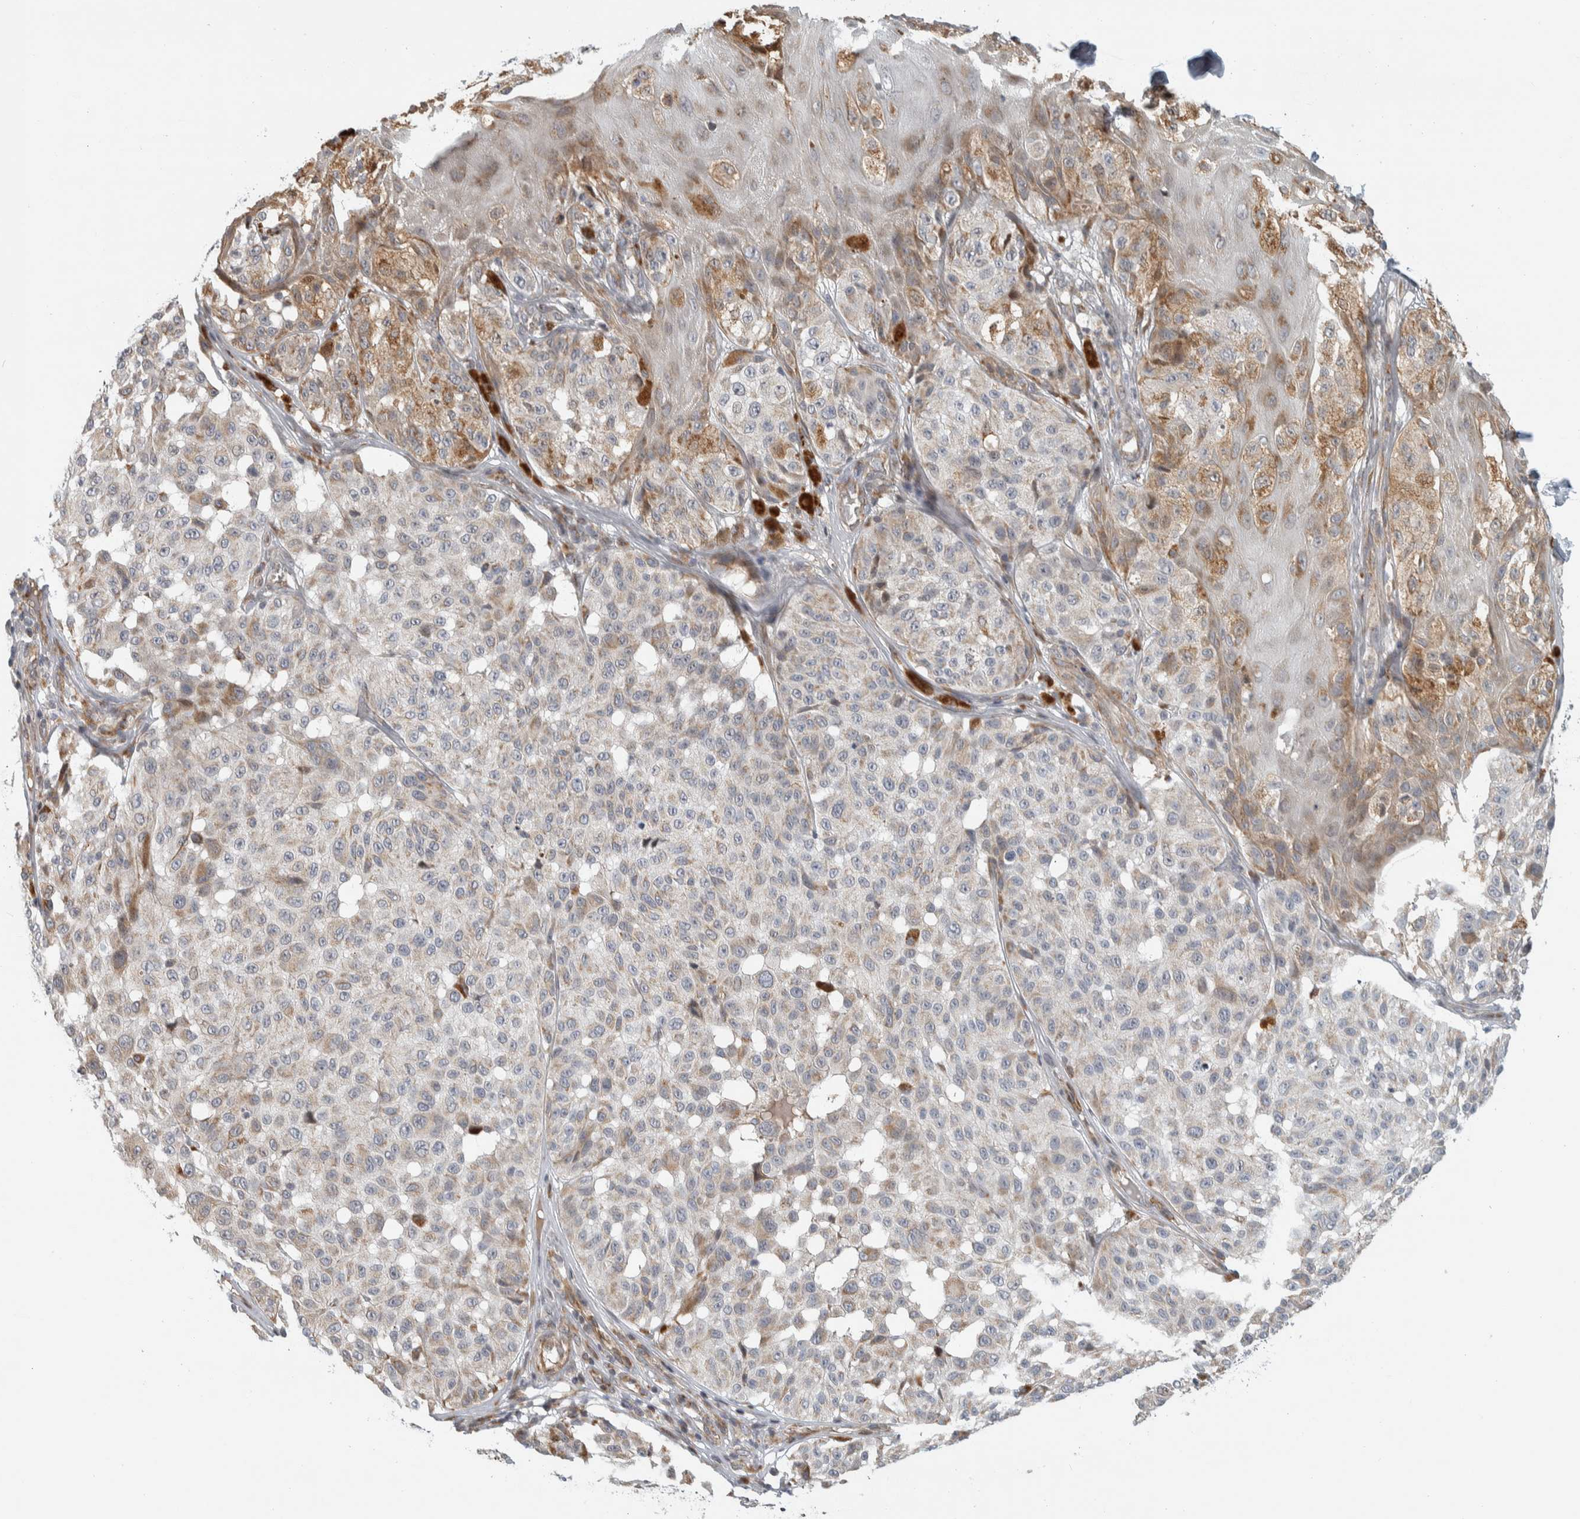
{"staining": {"intensity": "negative", "quantity": "none", "location": "none"}, "tissue": "melanoma", "cell_type": "Tumor cells", "image_type": "cancer", "snomed": [{"axis": "morphology", "description": "Malignant melanoma, NOS"}, {"axis": "topography", "description": "Skin"}], "caption": "DAB (3,3'-diaminobenzidine) immunohistochemical staining of human malignant melanoma displays no significant positivity in tumor cells.", "gene": "AFP", "patient": {"sex": "female", "age": 46}}